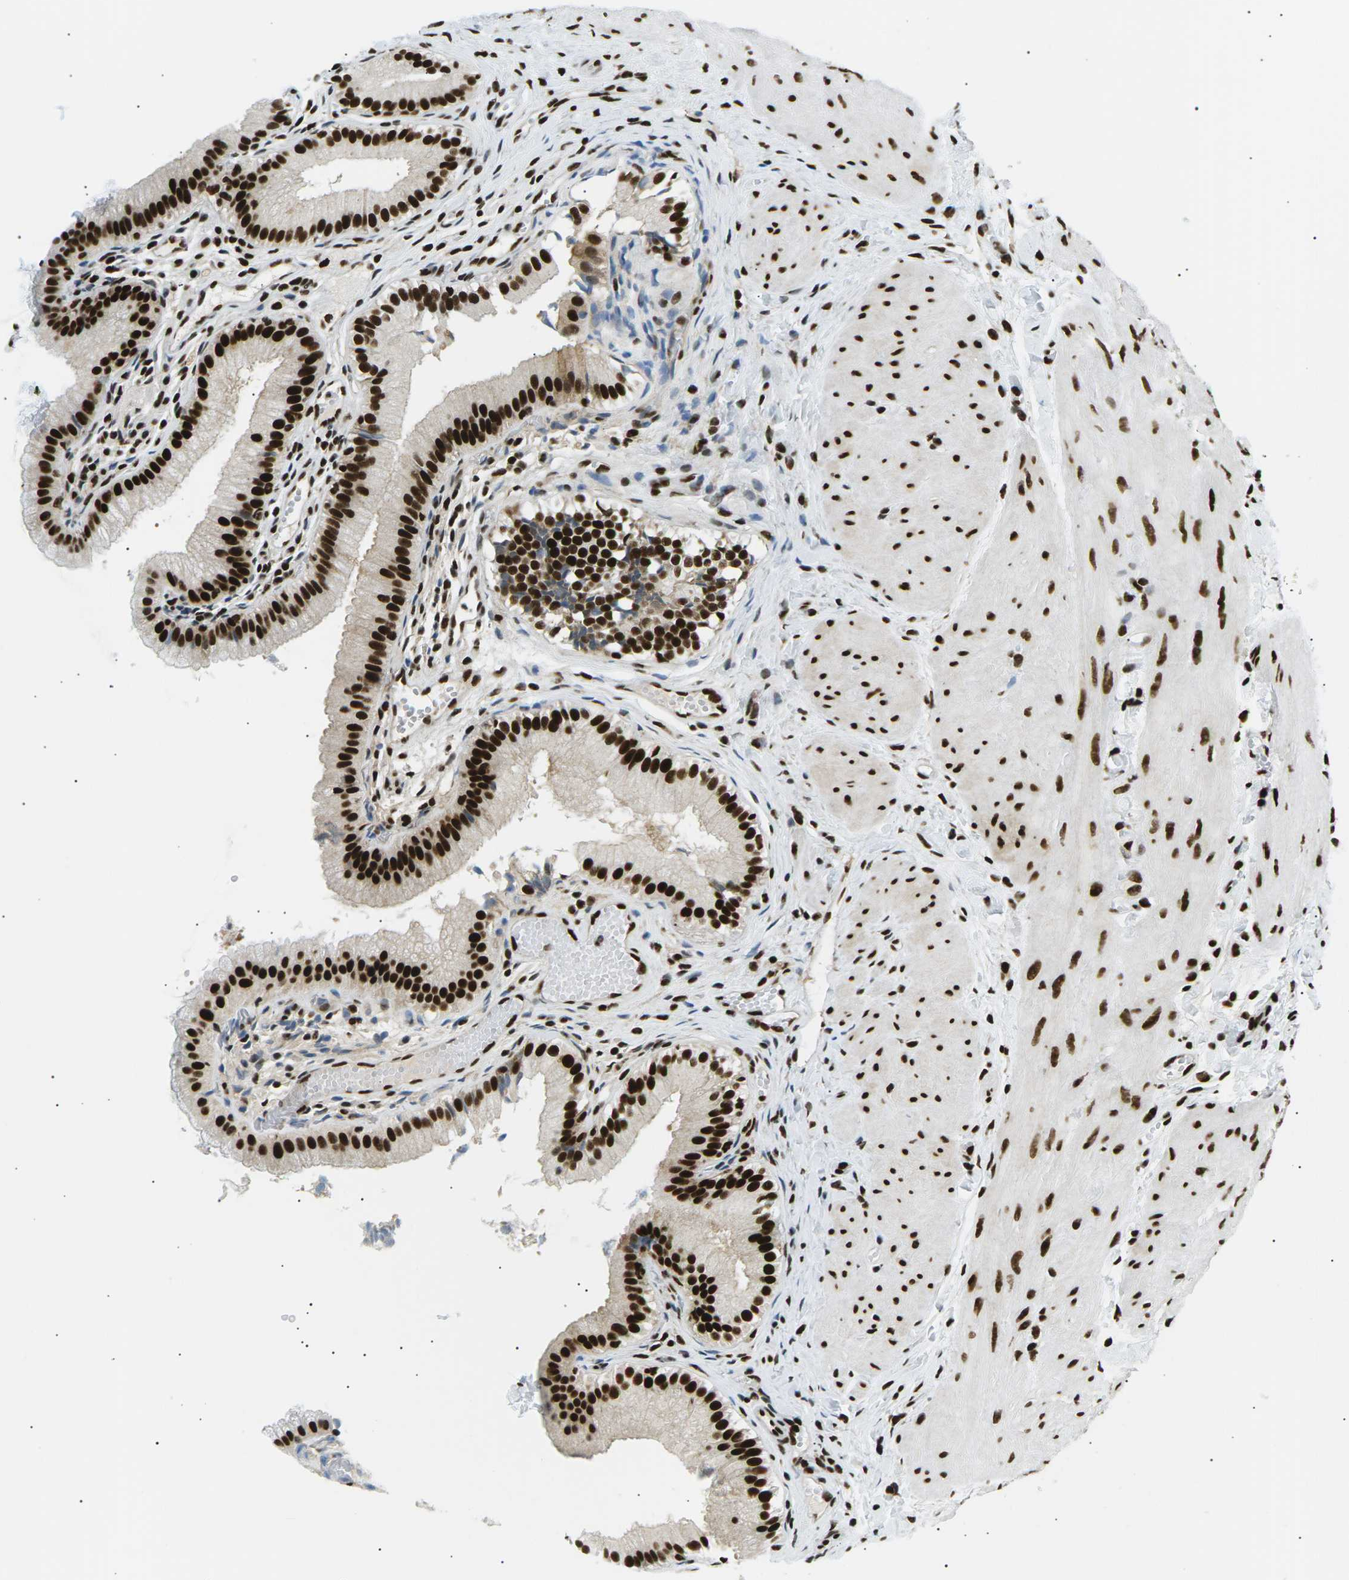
{"staining": {"intensity": "strong", "quantity": ">75%", "location": "nuclear"}, "tissue": "gallbladder", "cell_type": "Glandular cells", "image_type": "normal", "snomed": [{"axis": "morphology", "description": "Normal tissue, NOS"}, {"axis": "topography", "description": "Gallbladder"}], "caption": "Strong nuclear staining for a protein is appreciated in approximately >75% of glandular cells of normal gallbladder using IHC.", "gene": "RPA2", "patient": {"sex": "female", "age": 26}}